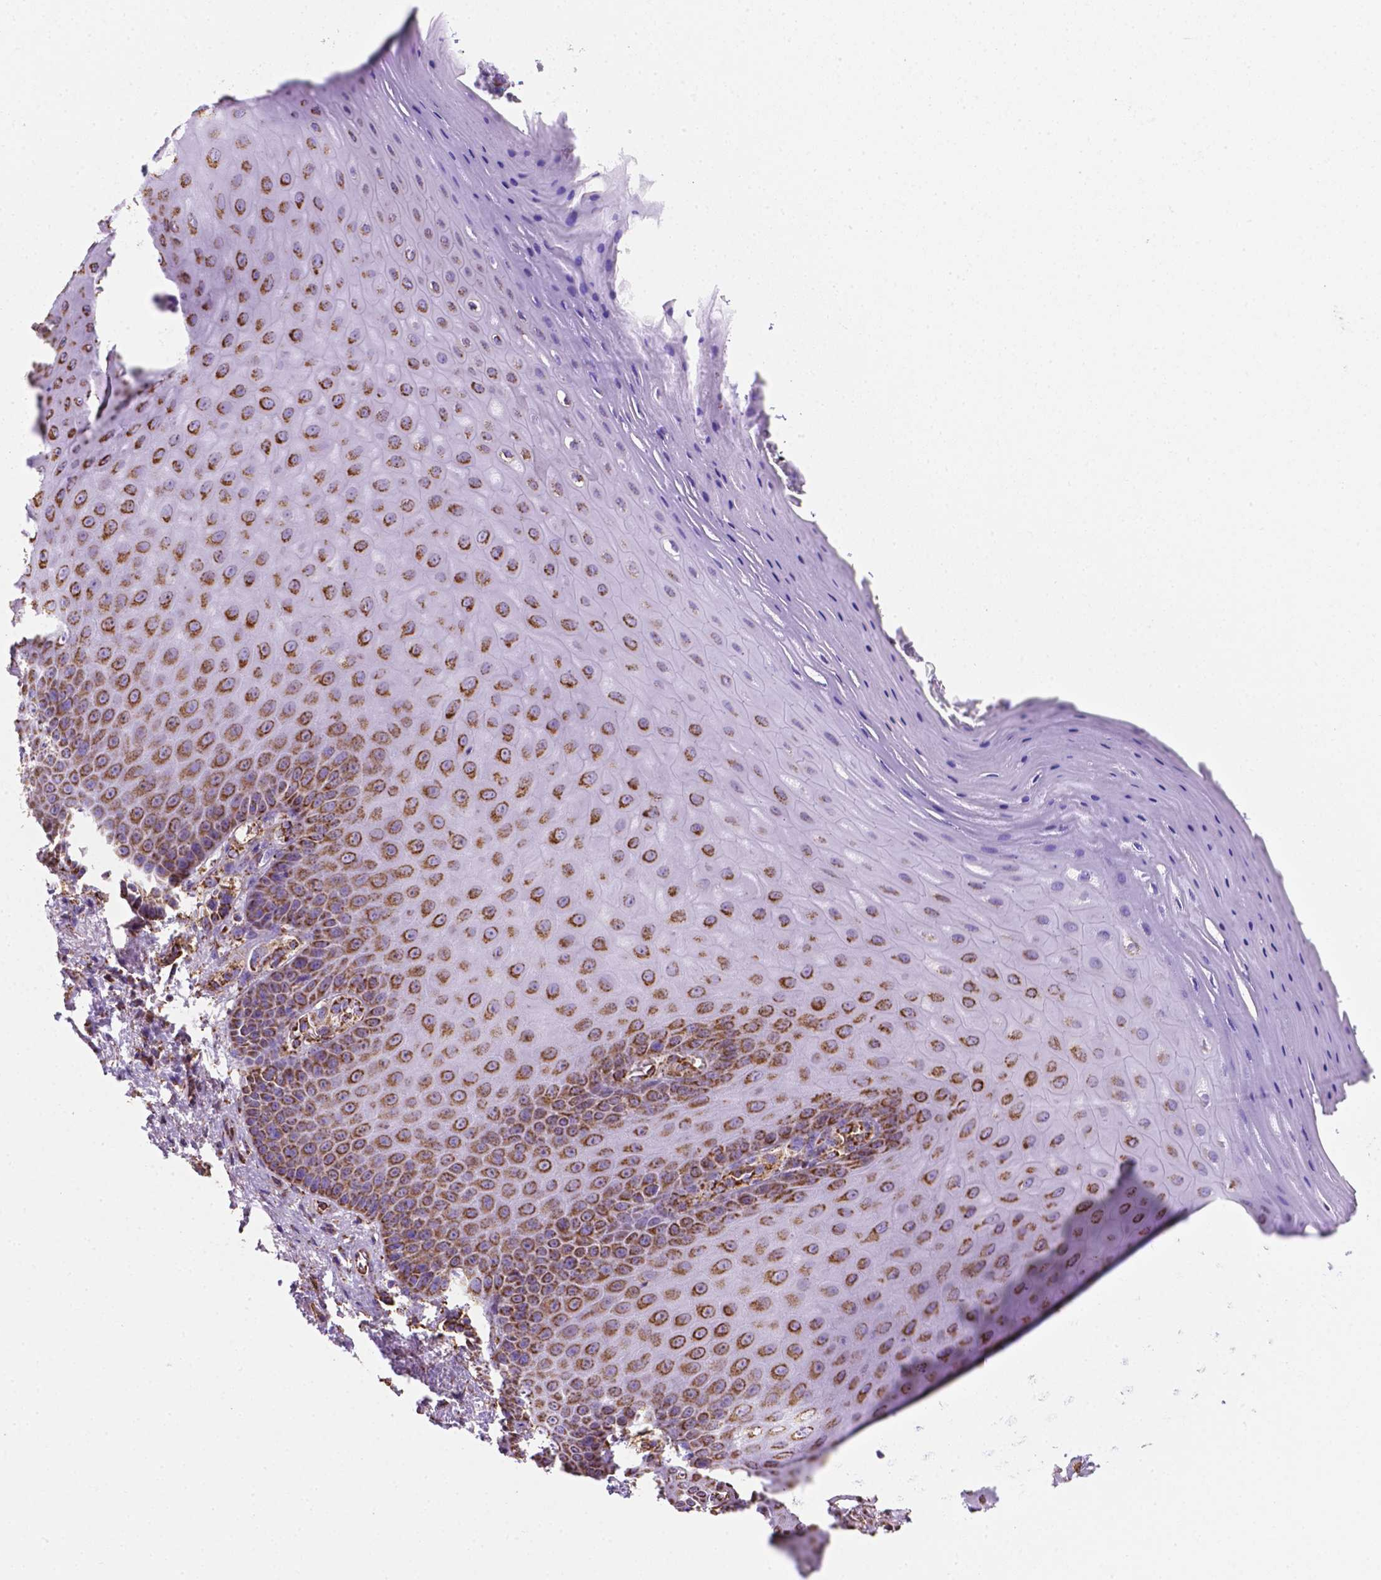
{"staining": {"intensity": "strong", "quantity": ">75%", "location": "cytoplasmic/membranous"}, "tissue": "vagina", "cell_type": "Squamous epithelial cells", "image_type": "normal", "snomed": [{"axis": "morphology", "description": "Normal tissue, NOS"}, {"axis": "topography", "description": "Vagina"}], "caption": "IHC (DAB (3,3'-diaminobenzidine)) staining of benign vagina demonstrates strong cytoplasmic/membranous protein expression in approximately >75% of squamous epithelial cells.", "gene": "RMDN3", "patient": {"sex": "female", "age": 83}}